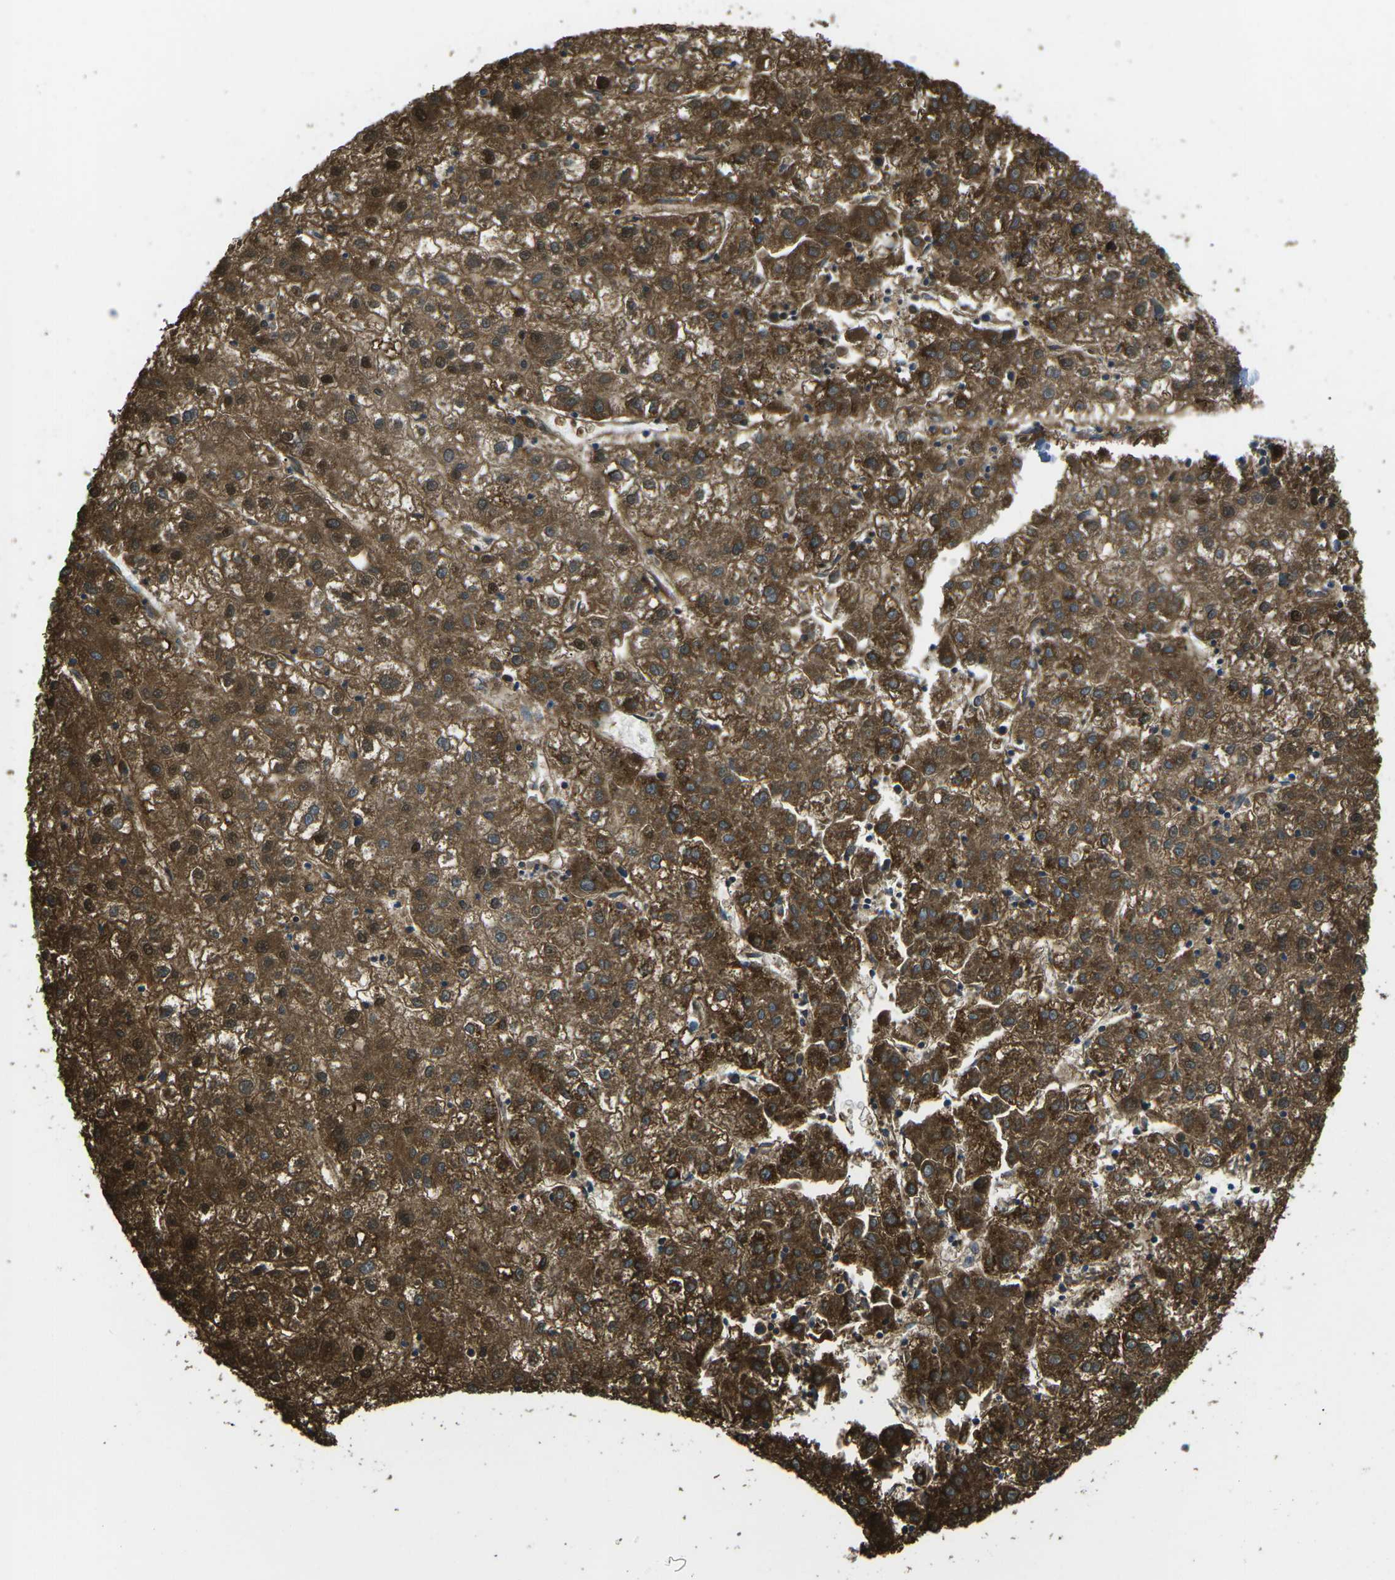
{"staining": {"intensity": "strong", "quantity": ">75%", "location": "cytoplasmic/membranous,nuclear"}, "tissue": "liver cancer", "cell_type": "Tumor cells", "image_type": "cancer", "snomed": [{"axis": "morphology", "description": "Carcinoma, Hepatocellular, NOS"}, {"axis": "topography", "description": "Liver"}], "caption": "Immunohistochemistry (IHC) micrograph of neoplastic tissue: liver hepatocellular carcinoma stained using immunohistochemistry exhibits high levels of strong protein expression localized specifically in the cytoplasmic/membranous and nuclear of tumor cells, appearing as a cytoplasmic/membranous and nuclear brown color.", "gene": "PIEZO2", "patient": {"sex": "male", "age": 72}}